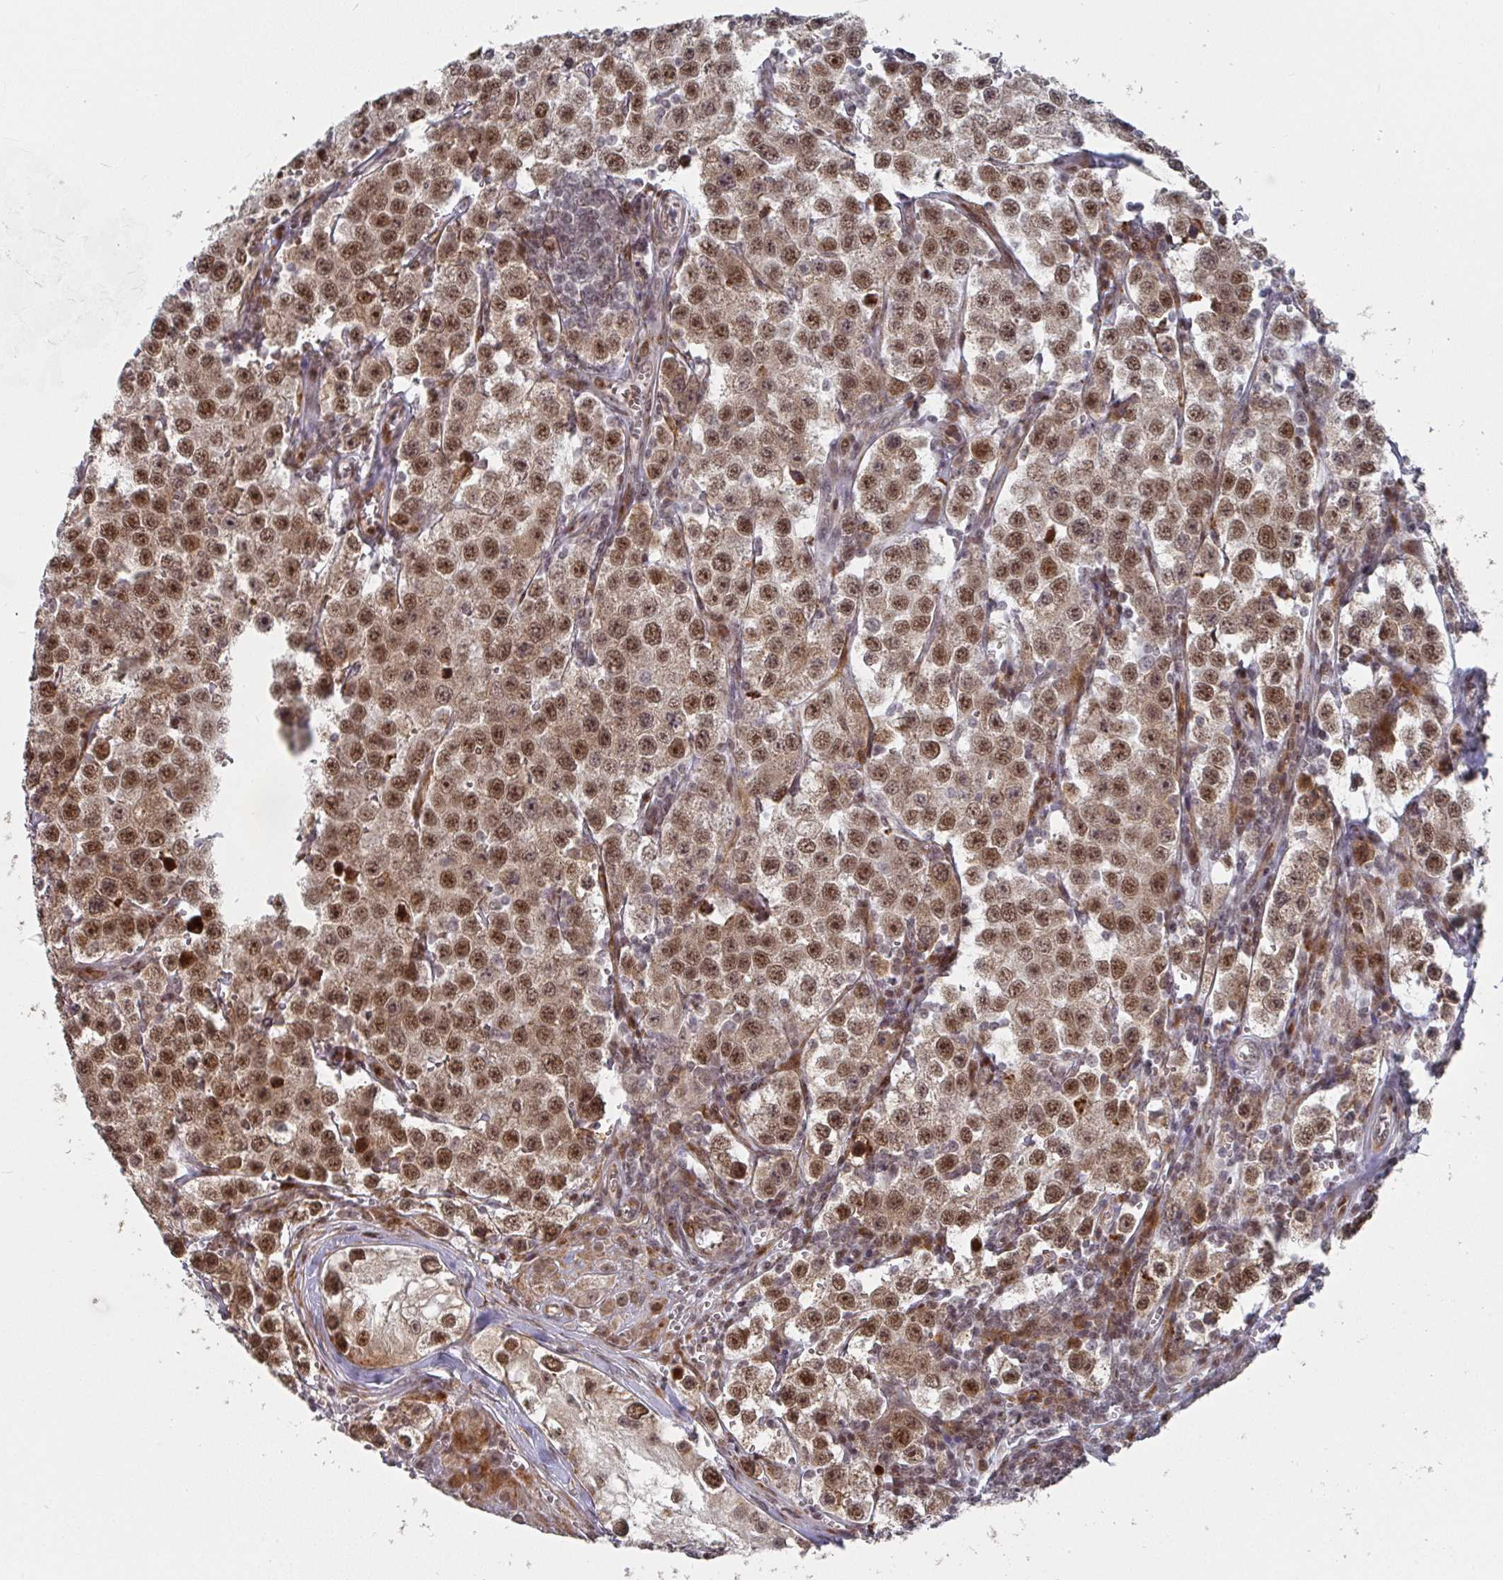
{"staining": {"intensity": "moderate", "quantity": ">75%", "location": "nuclear"}, "tissue": "testis cancer", "cell_type": "Tumor cells", "image_type": "cancer", "snomed": [{"axis": "morphology", "description": "Seminoma, NOS"}, {"axis": "topography", "description": "Testis"}], "caption": "The micrograph shows immunohistochemical staining of testis seminoma. There is moderate nuclear positivity is identified in approximately >75% of tumor cells. The protein of interest is stained brown, and the nuclei are stained in blue (DAB (3,3'-diaminobenzidine) IHC with brightfield microscopy, high magnification).", "gene": "RBBP5", "patient": {"sex": "male", "age": 34}}